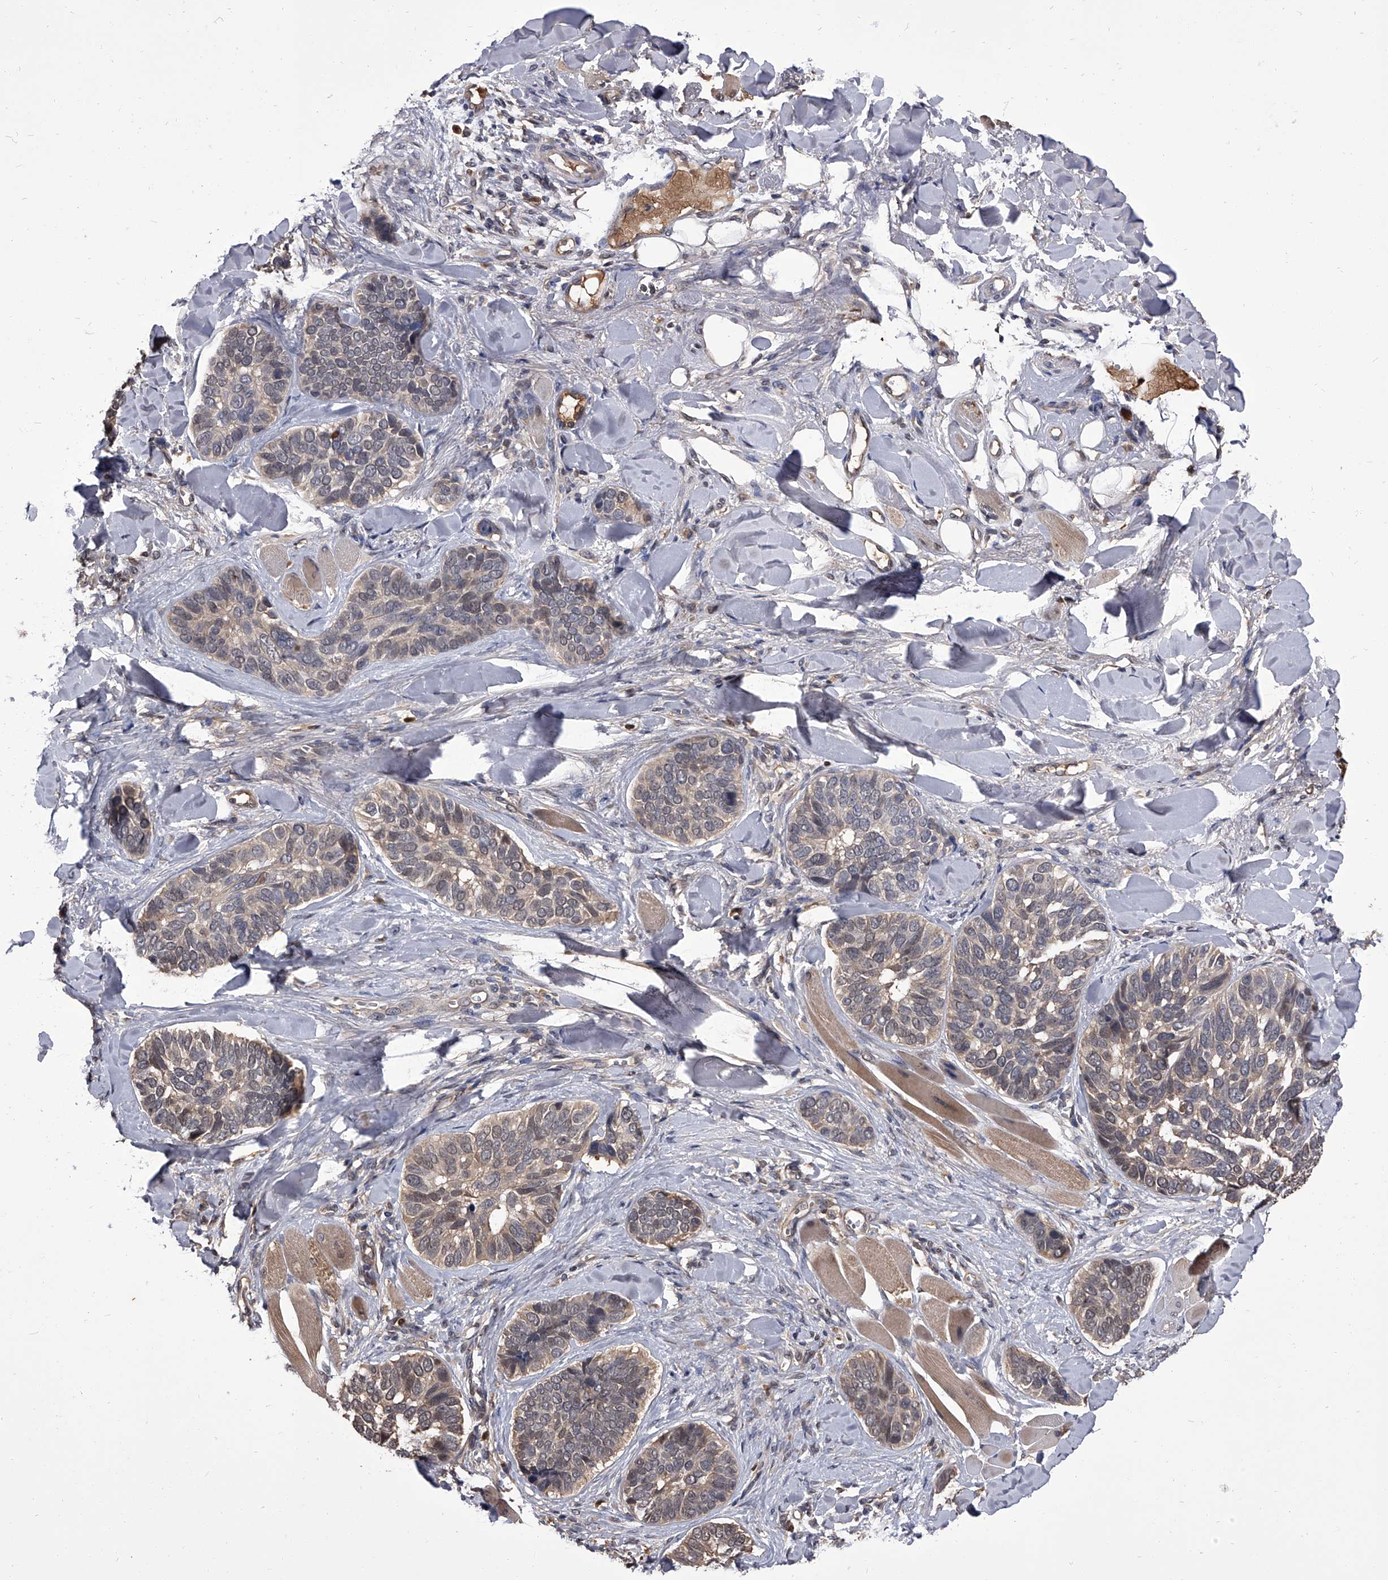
{"staining": {"intensity": "weak", "quantity": "25%-75%", "location": "cytoplasmic/membranous,nuclear"}, "tissue": "skin cancer", "cell_type": "Tumor cells", "image_type": "cancer", "snomed": [{"axis": "morphology", "description": "Basal cell carcinoma"}, {"axis": "topography", "description": "Skin"}], "caption": "A low amount of weak cytoplasmic/membranous and nuclear staining is seen in about 25%-75% of tumor cells in skin cancer tissue.", "gene": "SLC18B1", "patient": {"sex": "male", "age": 62}}